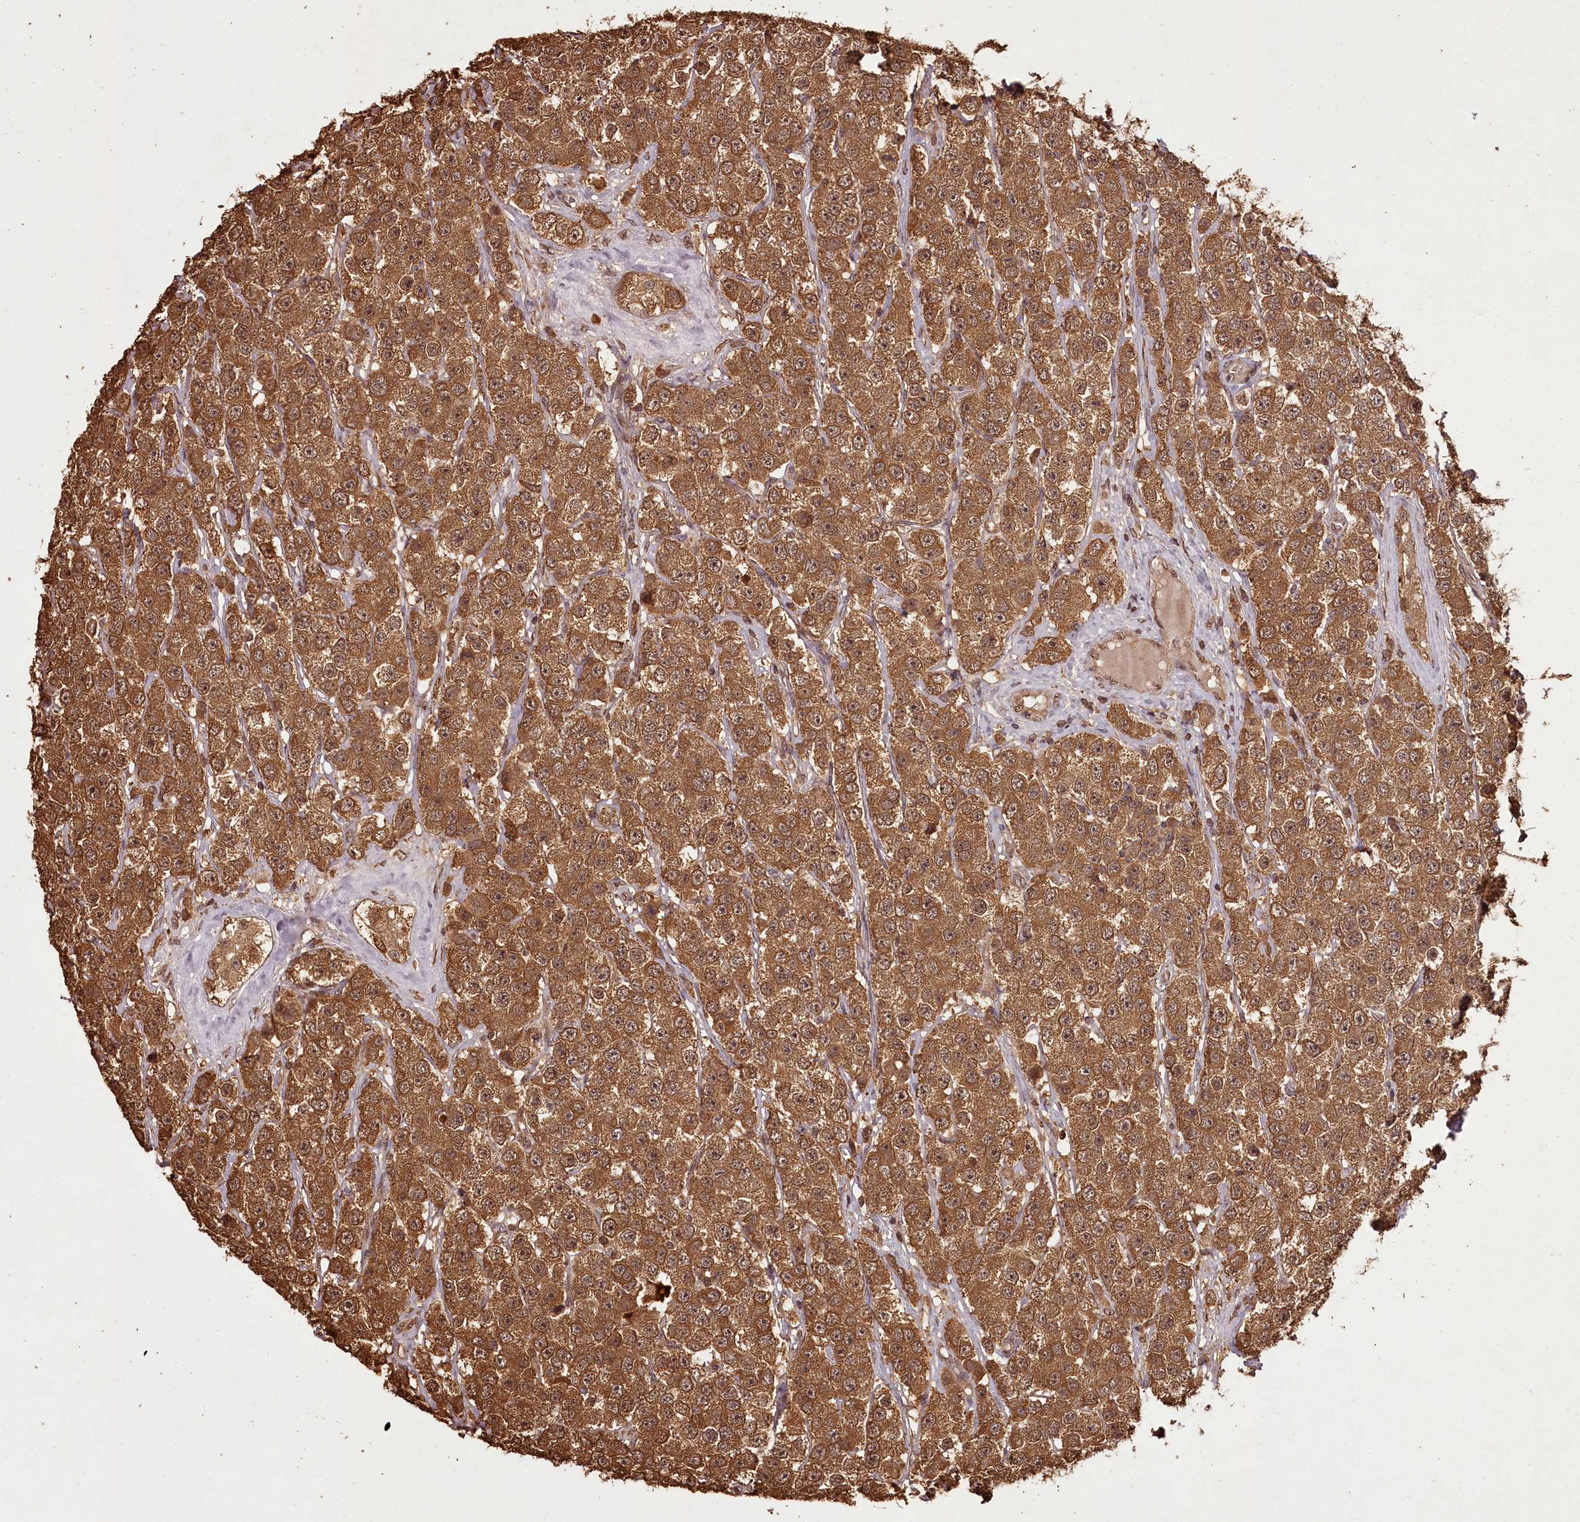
{"staining": {"intensity": "strong", "quantity": ">75%", "location": "cytoplasmic/membranous"}, "tissue": "testis cancer", "cell_type": "Tumor cells", "image_type": "cancer", "snomed": [{"axis": "morphology", "description": "Seminoma, NOS"}, {"axis": "topography", "description": "Testis"}], "caption": "IHC (DAB) staining of human testis seminoma reveals strong cytoplasmic/membranous protein positivity in approximately >75% of tumor cells.", "gene": "NPRL2", "patient": {"sex": "male", "age": 28}}